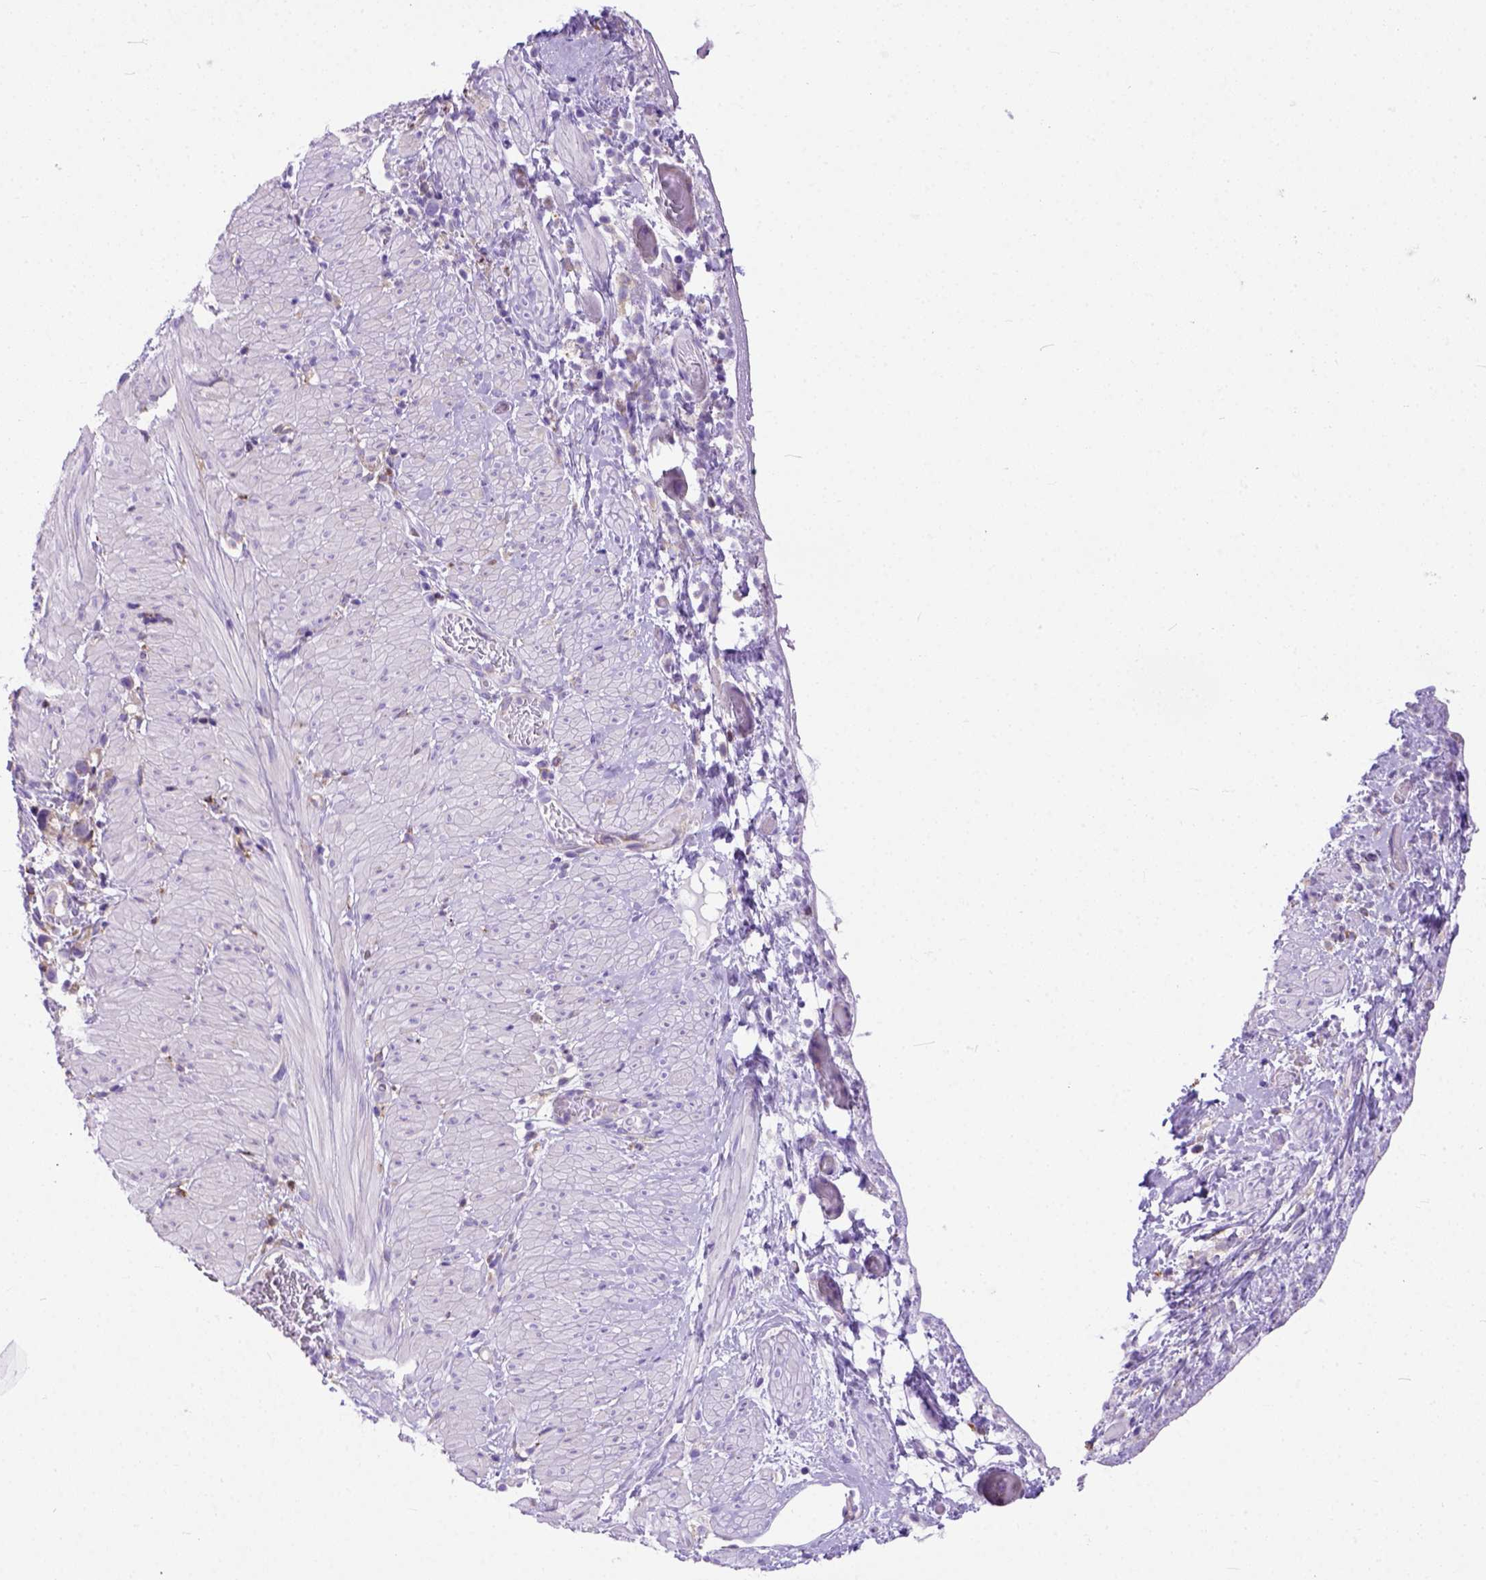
{"staining": {"intensity": "negative", "quantity": "none", "location": "none"}, "tissue": "stomach cancer", "cell_type": "Tumor cells", "image_type": "cancer", "snomed": [{"axis": "morphology", "description": "Adenocarcinoma, NOS"}, {"axis": "topography", "description": "Stomach"}], "caption": "Histopathology image shows no protein positivity in tumor cells of stomach cancer (adenocarcinoma) tissue. Brightfield microscopy of IHC stained with DAB (brown) and hematoxylin (blue), captured at high magnification.", "gene": "PLK4", "patient": {"sex": "female", "age": 59}}